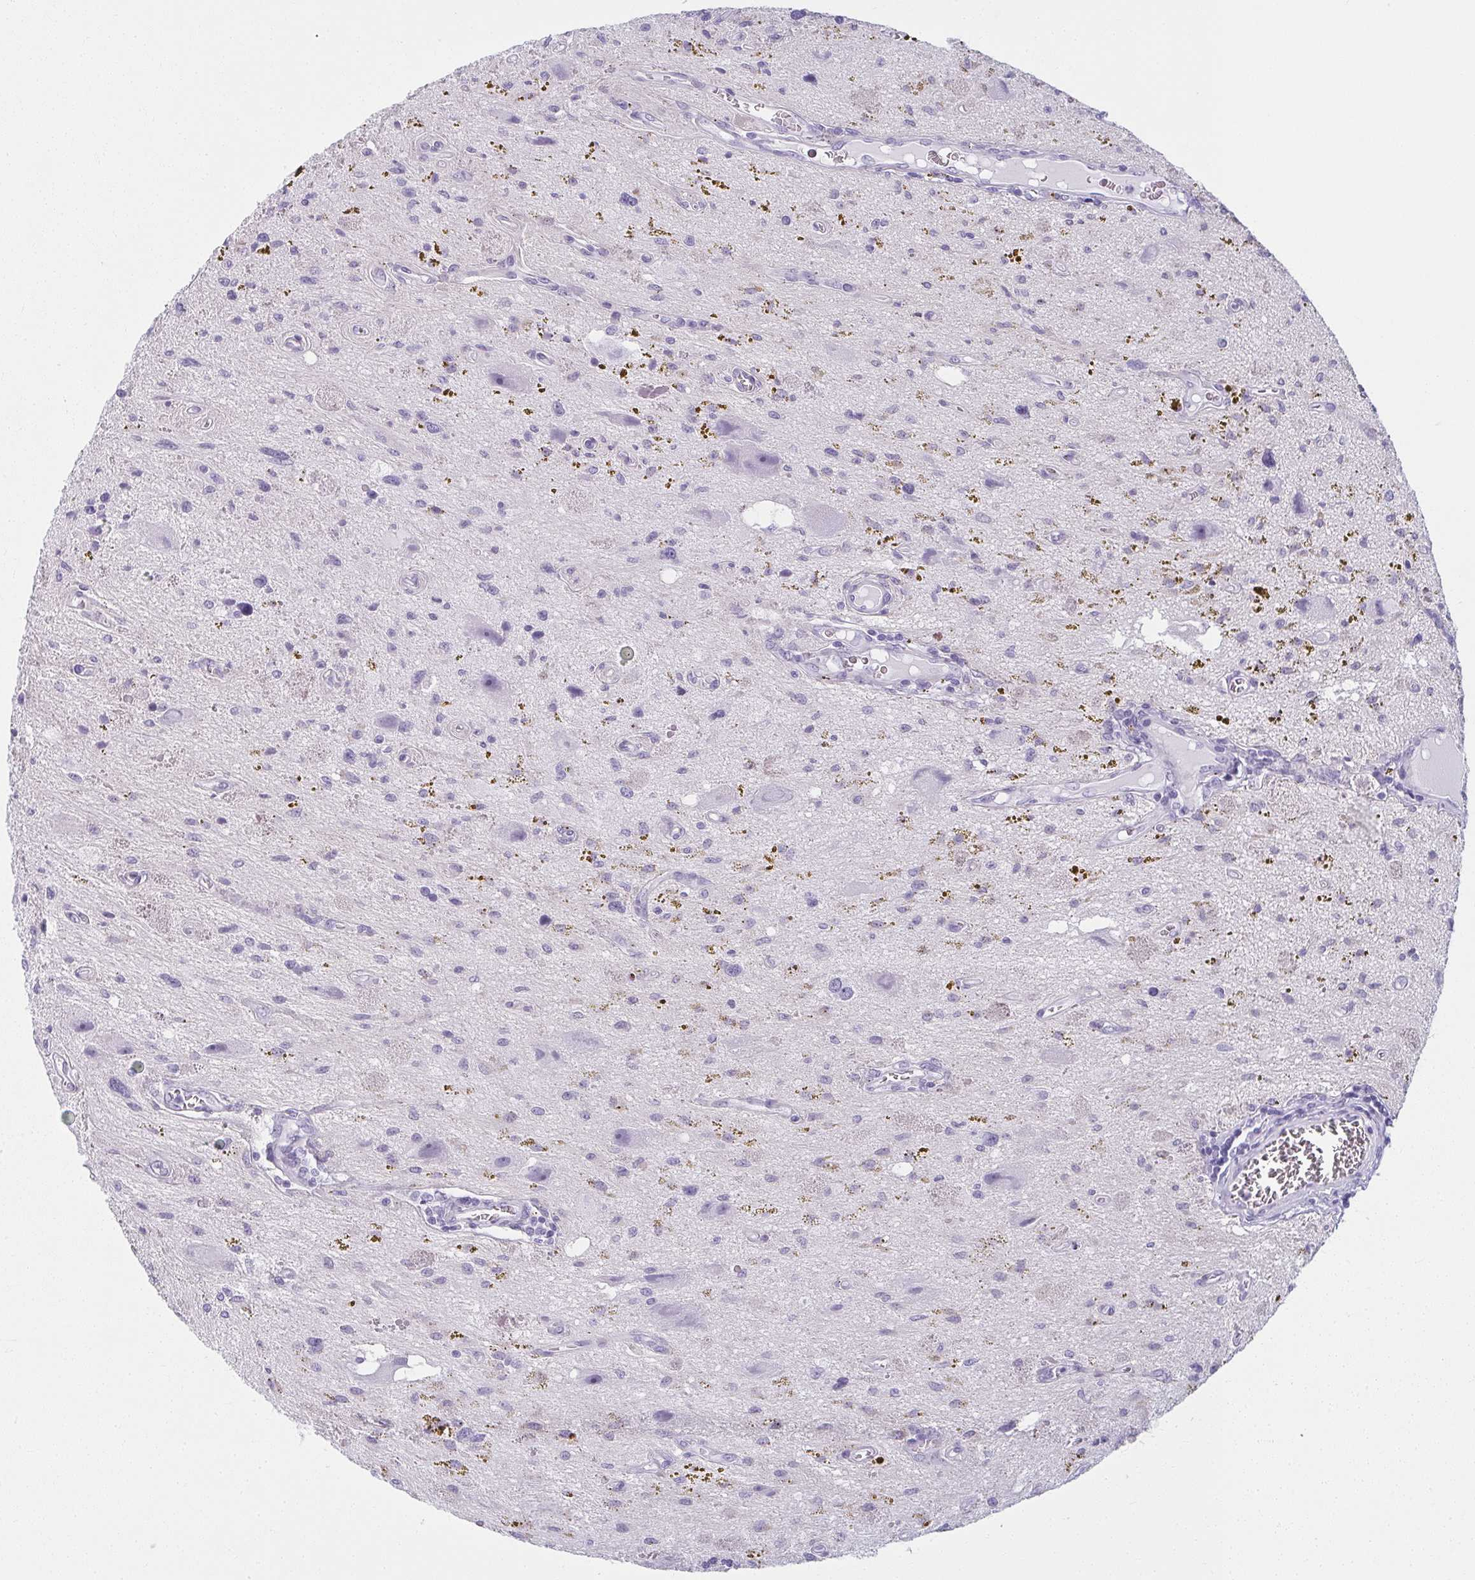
{"staining": {"intensity": "negative", "quantity": "none", "location": "none"}, "tissue": "glioma", "cell_type": "Tumor cells", "image_type": "cancer", "snomed": [{"axis": "morphology", "description": "Glioma, malignant, Low grade"}, {"axis": "topography", "description": "Cerebellum"}], "caption": "Immunohistochemistry (IHC) of human glioma exhibits no positivity in tumor cells. The staining is performed using DAB (3,3'-diaminobenzidine) brown chromogen with nuclei counter-stained in using hematoxylin.", "gene": "MOBP", "patient": {"sex": "female", "age": 14}}